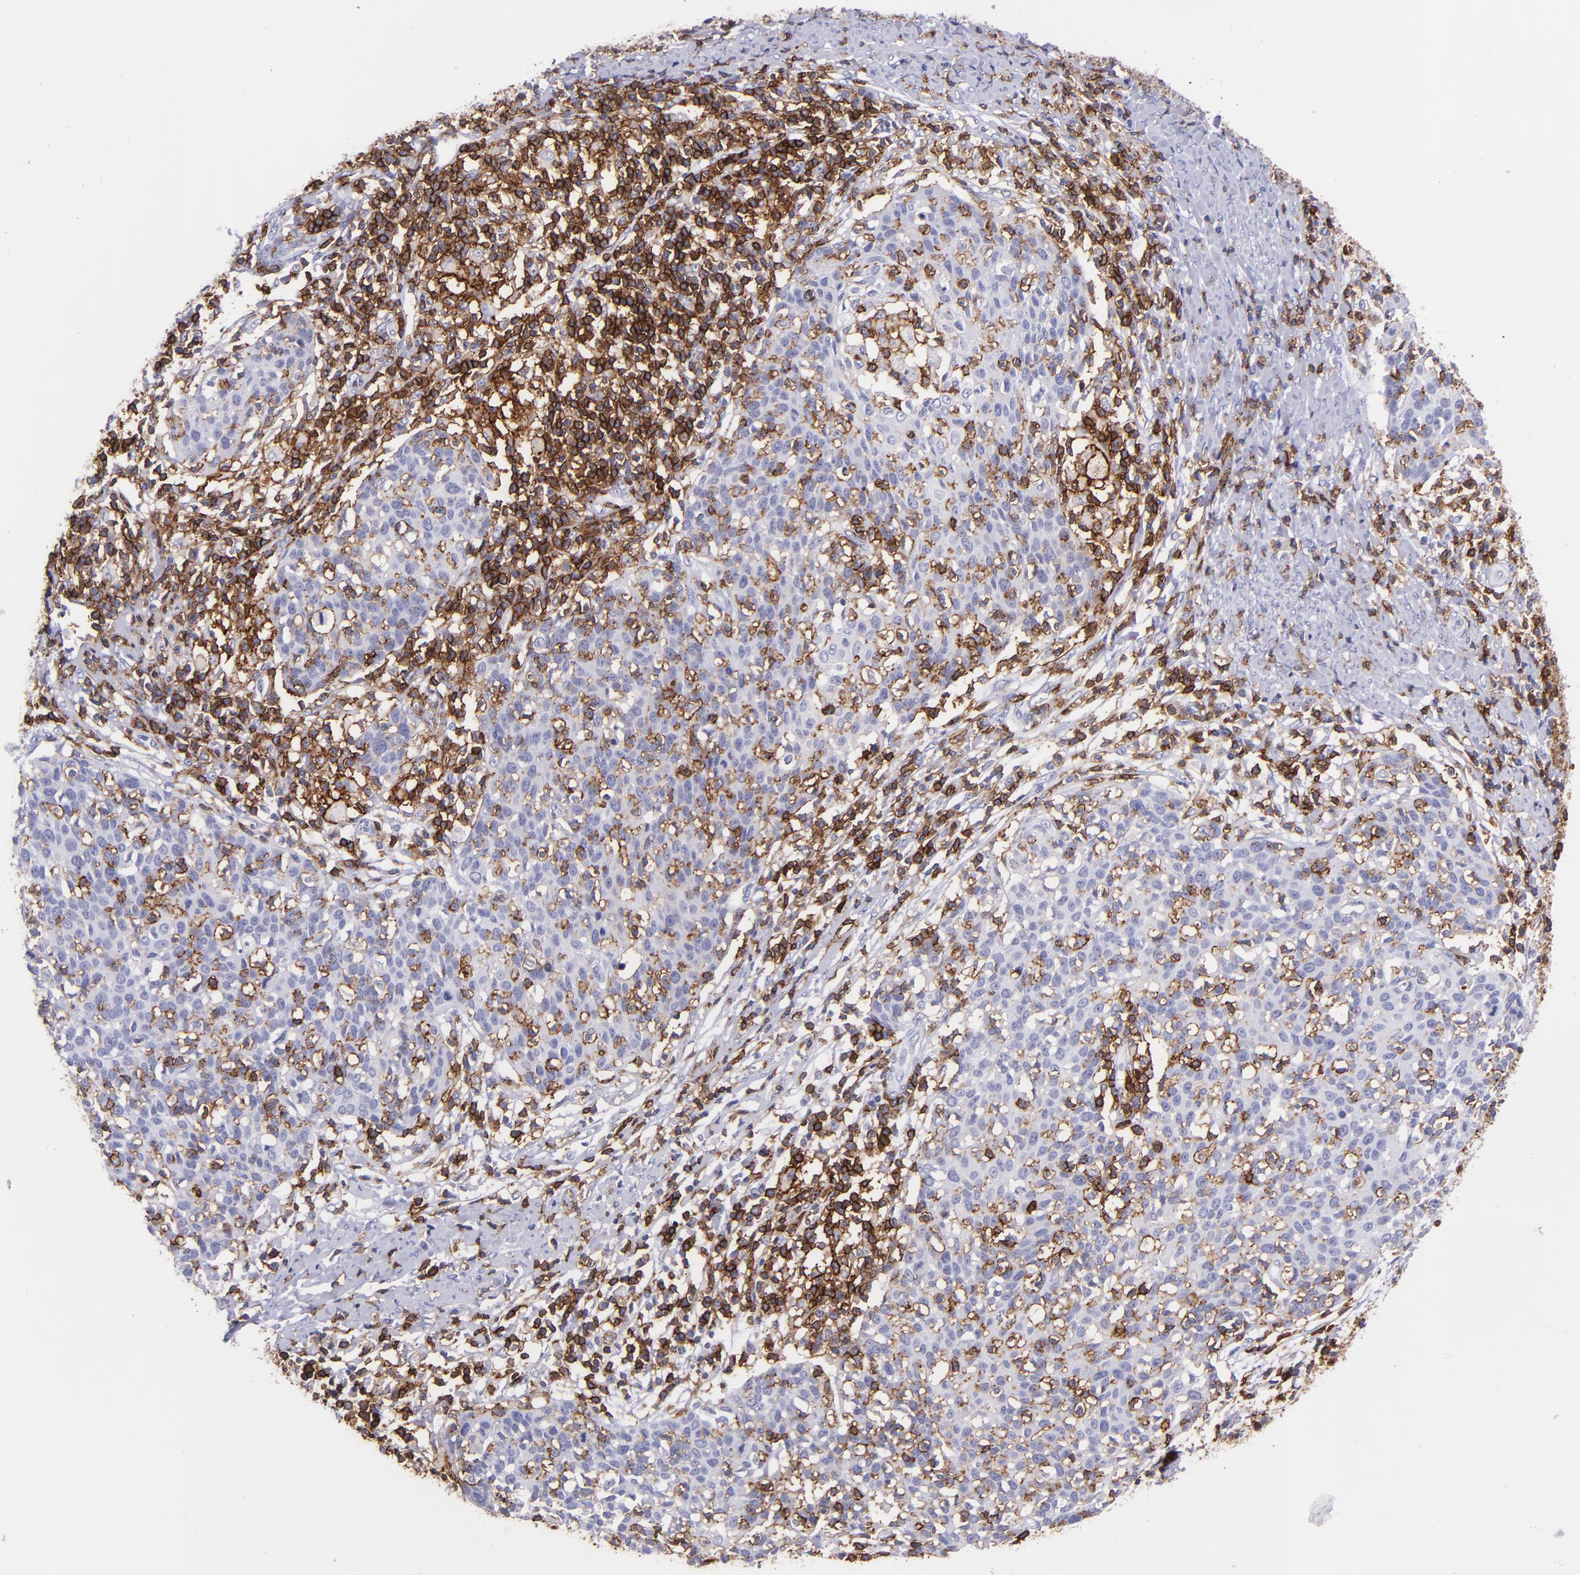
{"staining": {"intensity": "negative", "quantity": "none", "location": "none"}, "tissue": "cervical cancer", "cell_type": "Tumor cells", "image_type": "cancer", "snomed": [{"axis": "morphology", "description": "Squamous cell carcinoma, NOS"}, {"axis": "topography", "description": "Cervix"}], "caption": "DAB immunohistochemical staining of human cervical squamous cell carcinoma shows no significant expression in tumor cells.", "gene": "SPN", "patient": {"sex": "female", "age": 38}}